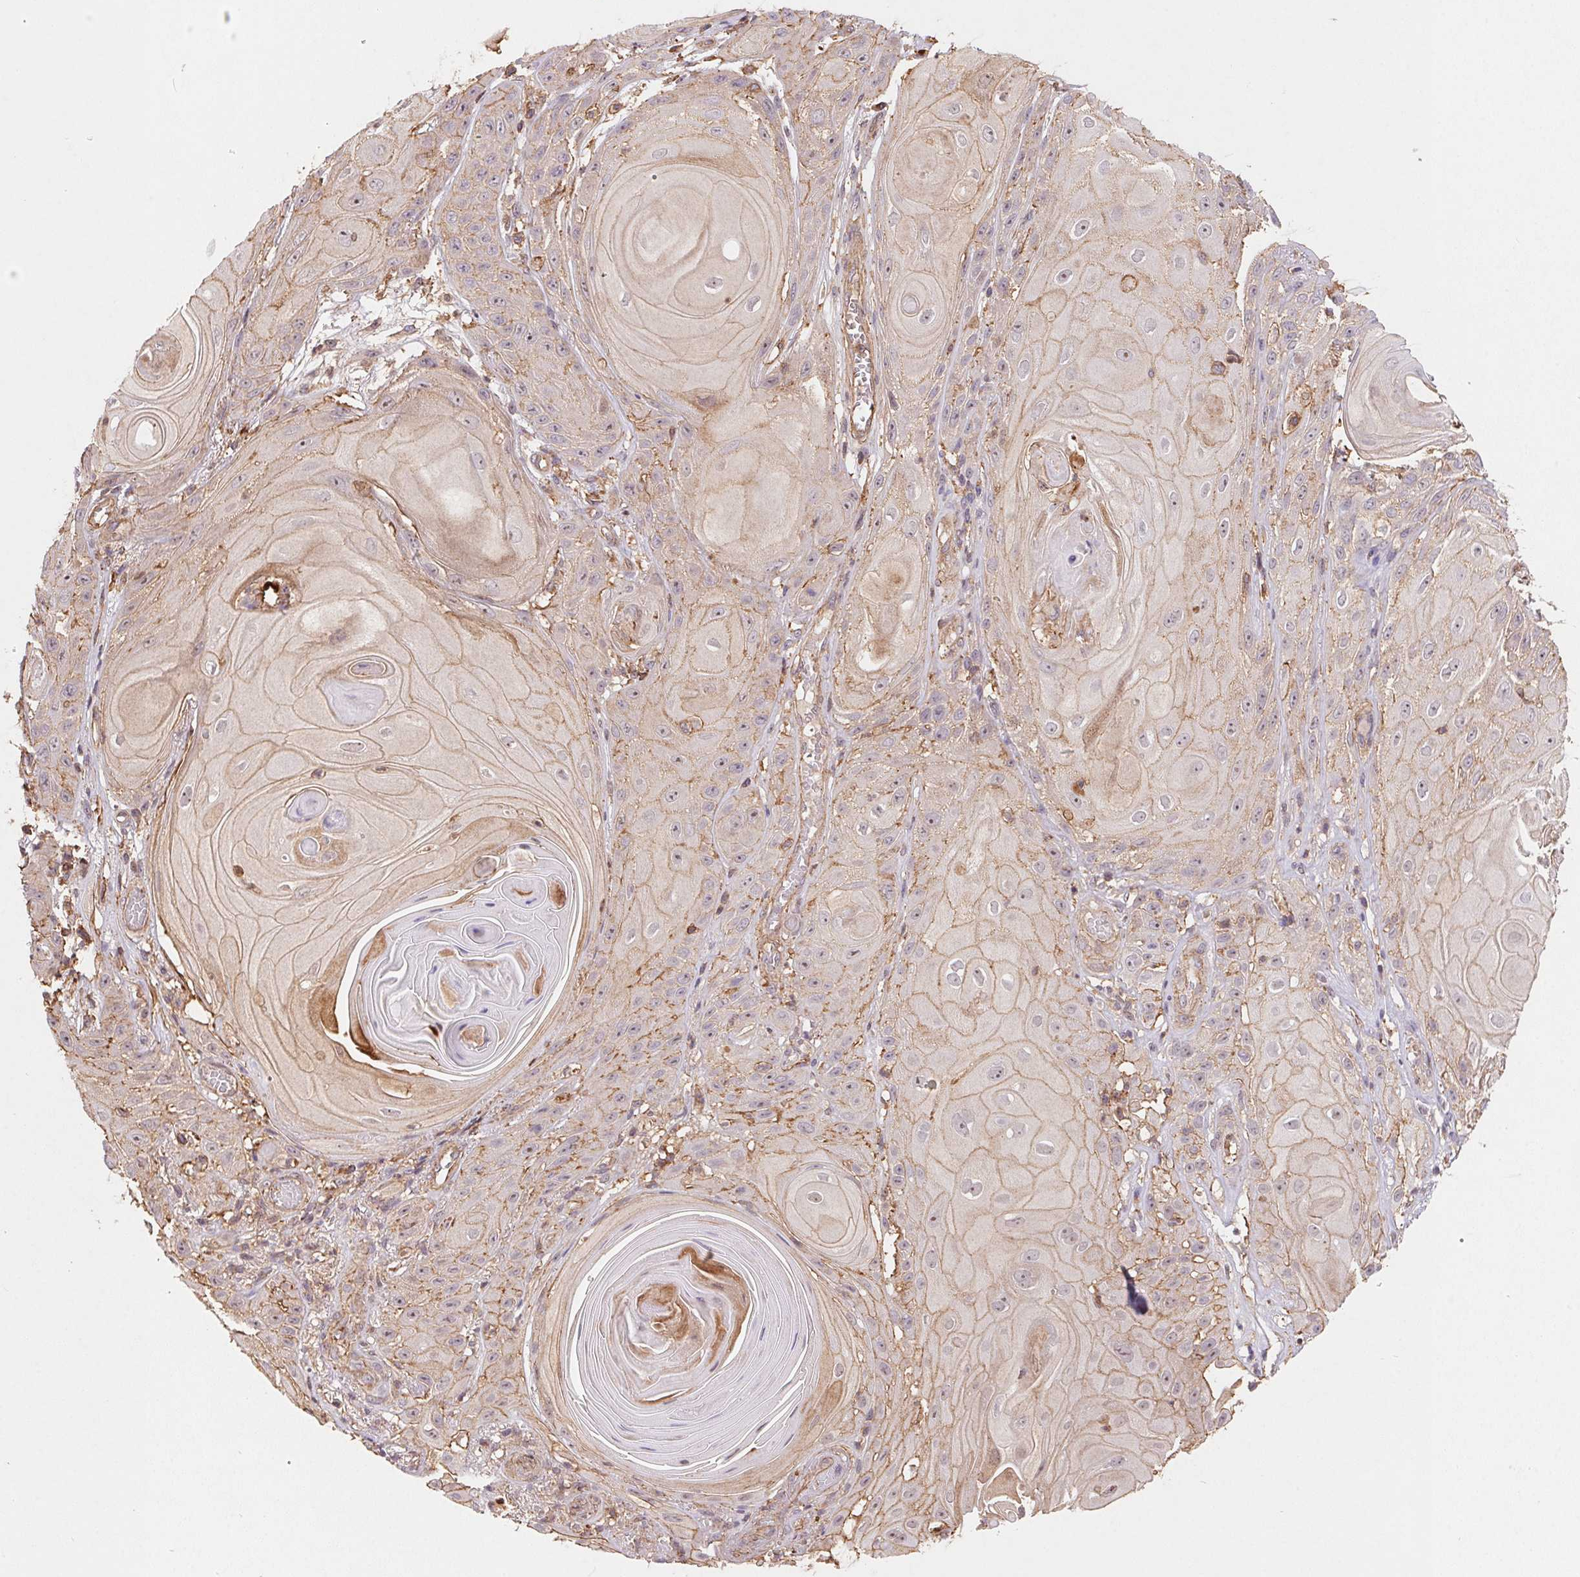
{"staining": {"intensity": "weak", "quantity": "25%-75%", "location": "cytoplasmic/membranous"}, "tissue": "skin cancer", "cell_type": "Tumor cells", "image_type": "cancer", "snomed": [{"axis": "morphology", "description": "Squamous cell carcinoma, NOS"}, {"axis": "topography", "description": "Skin"}], "caption": "This photomicrograph demonstrates IHC staining of human skin squamous cell carcinoma, with low weak cytoplasmic/membranous expression in approximately 25%-75% of tumor cells.", "gene": "ATG10", "patient": {"sex": "male", "age": 62}}